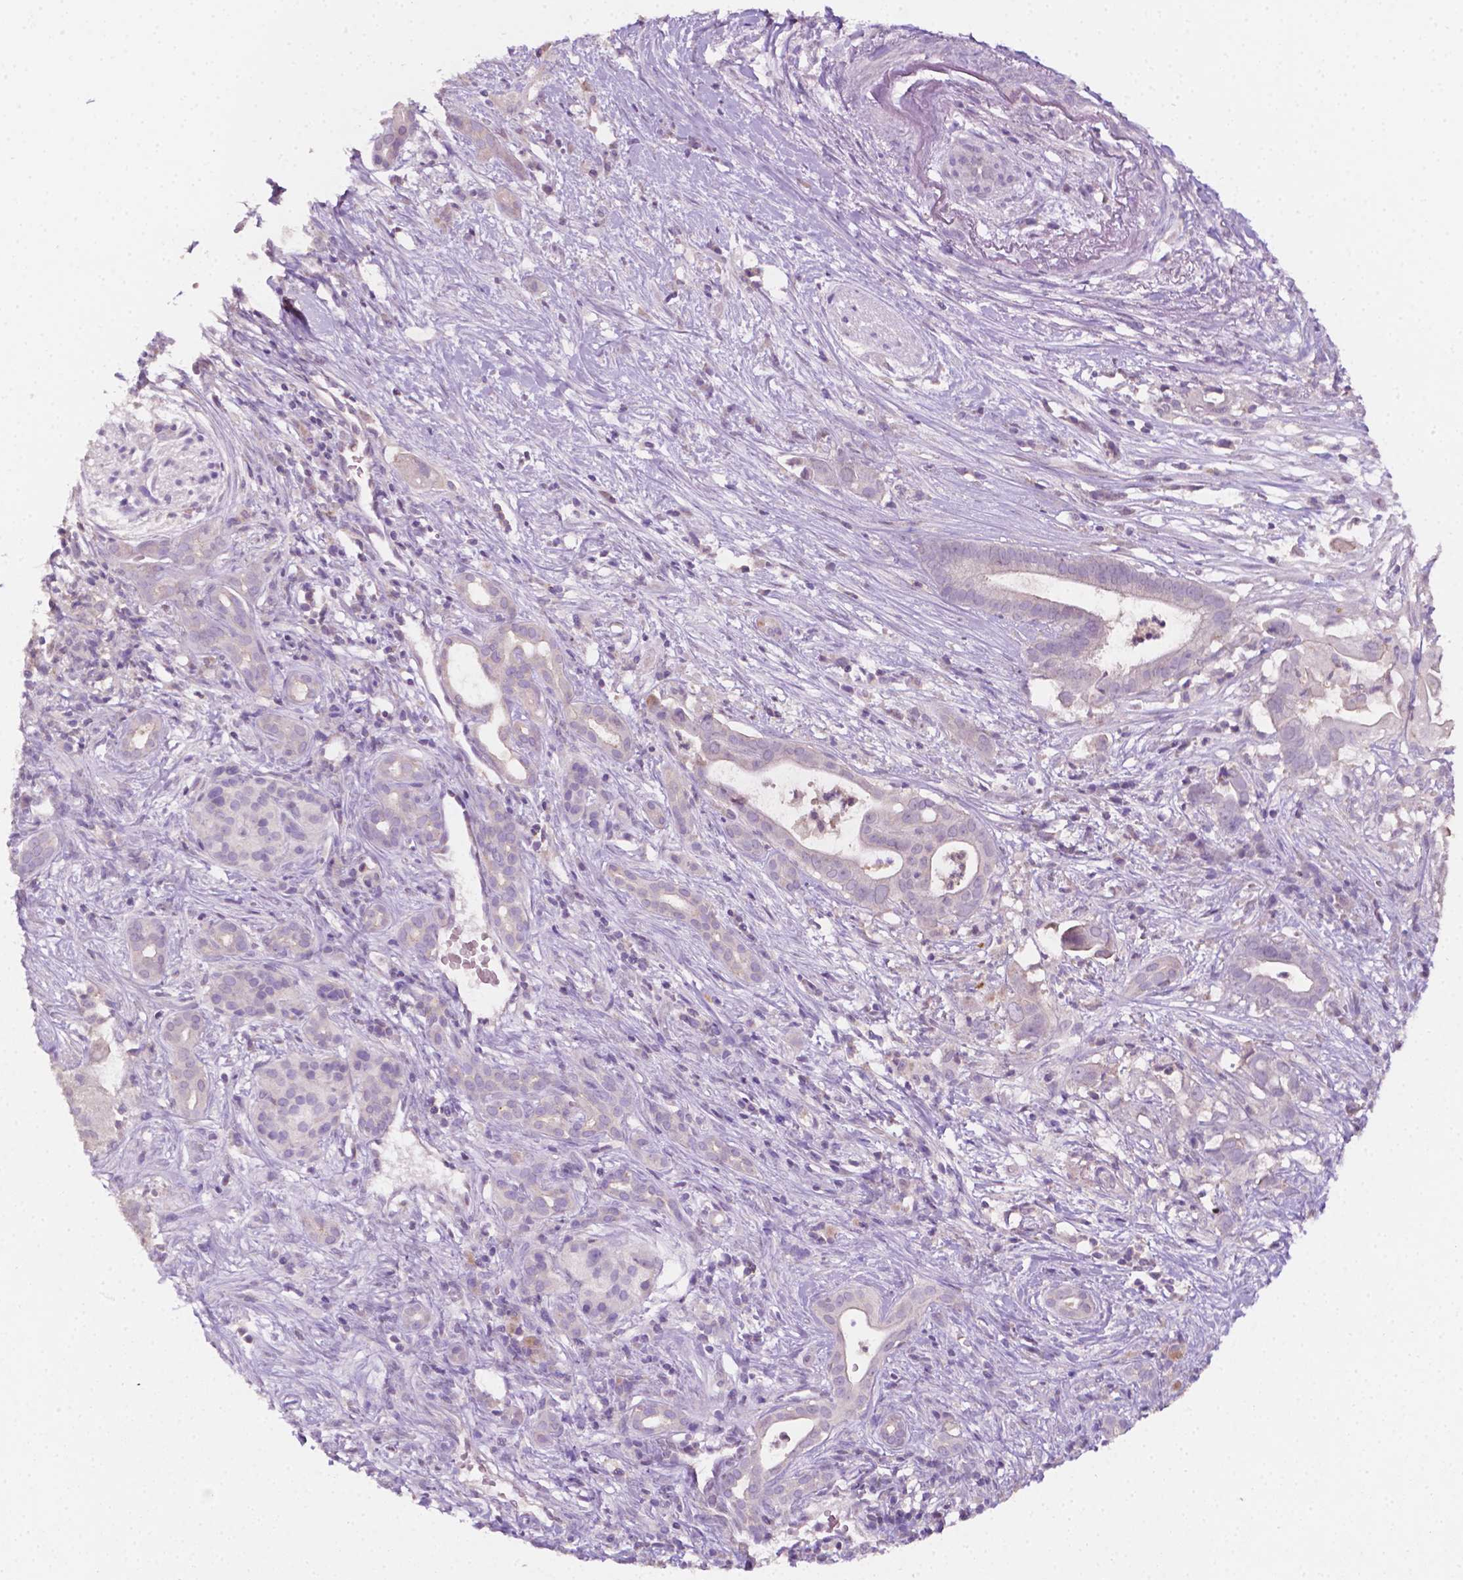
{"staining": {"intensity": "negative", "quantity": "none", "location": "none"}, "tissue": "pancreatic cancer", "cell_type": "Tumor cells", "image_type": "cancer", "snomed": [{"axis": "morphology", "description": "Adenocarcinoma, NOS"}, {"axis": "topography", "description": "Pancreas"}], "caption": "Pancreatic cancer was stained to show a protein in brown. There is no significant staining in tumor cells.", "gene": "EGFR", "patient": {"sex": "male", "age": 61}}